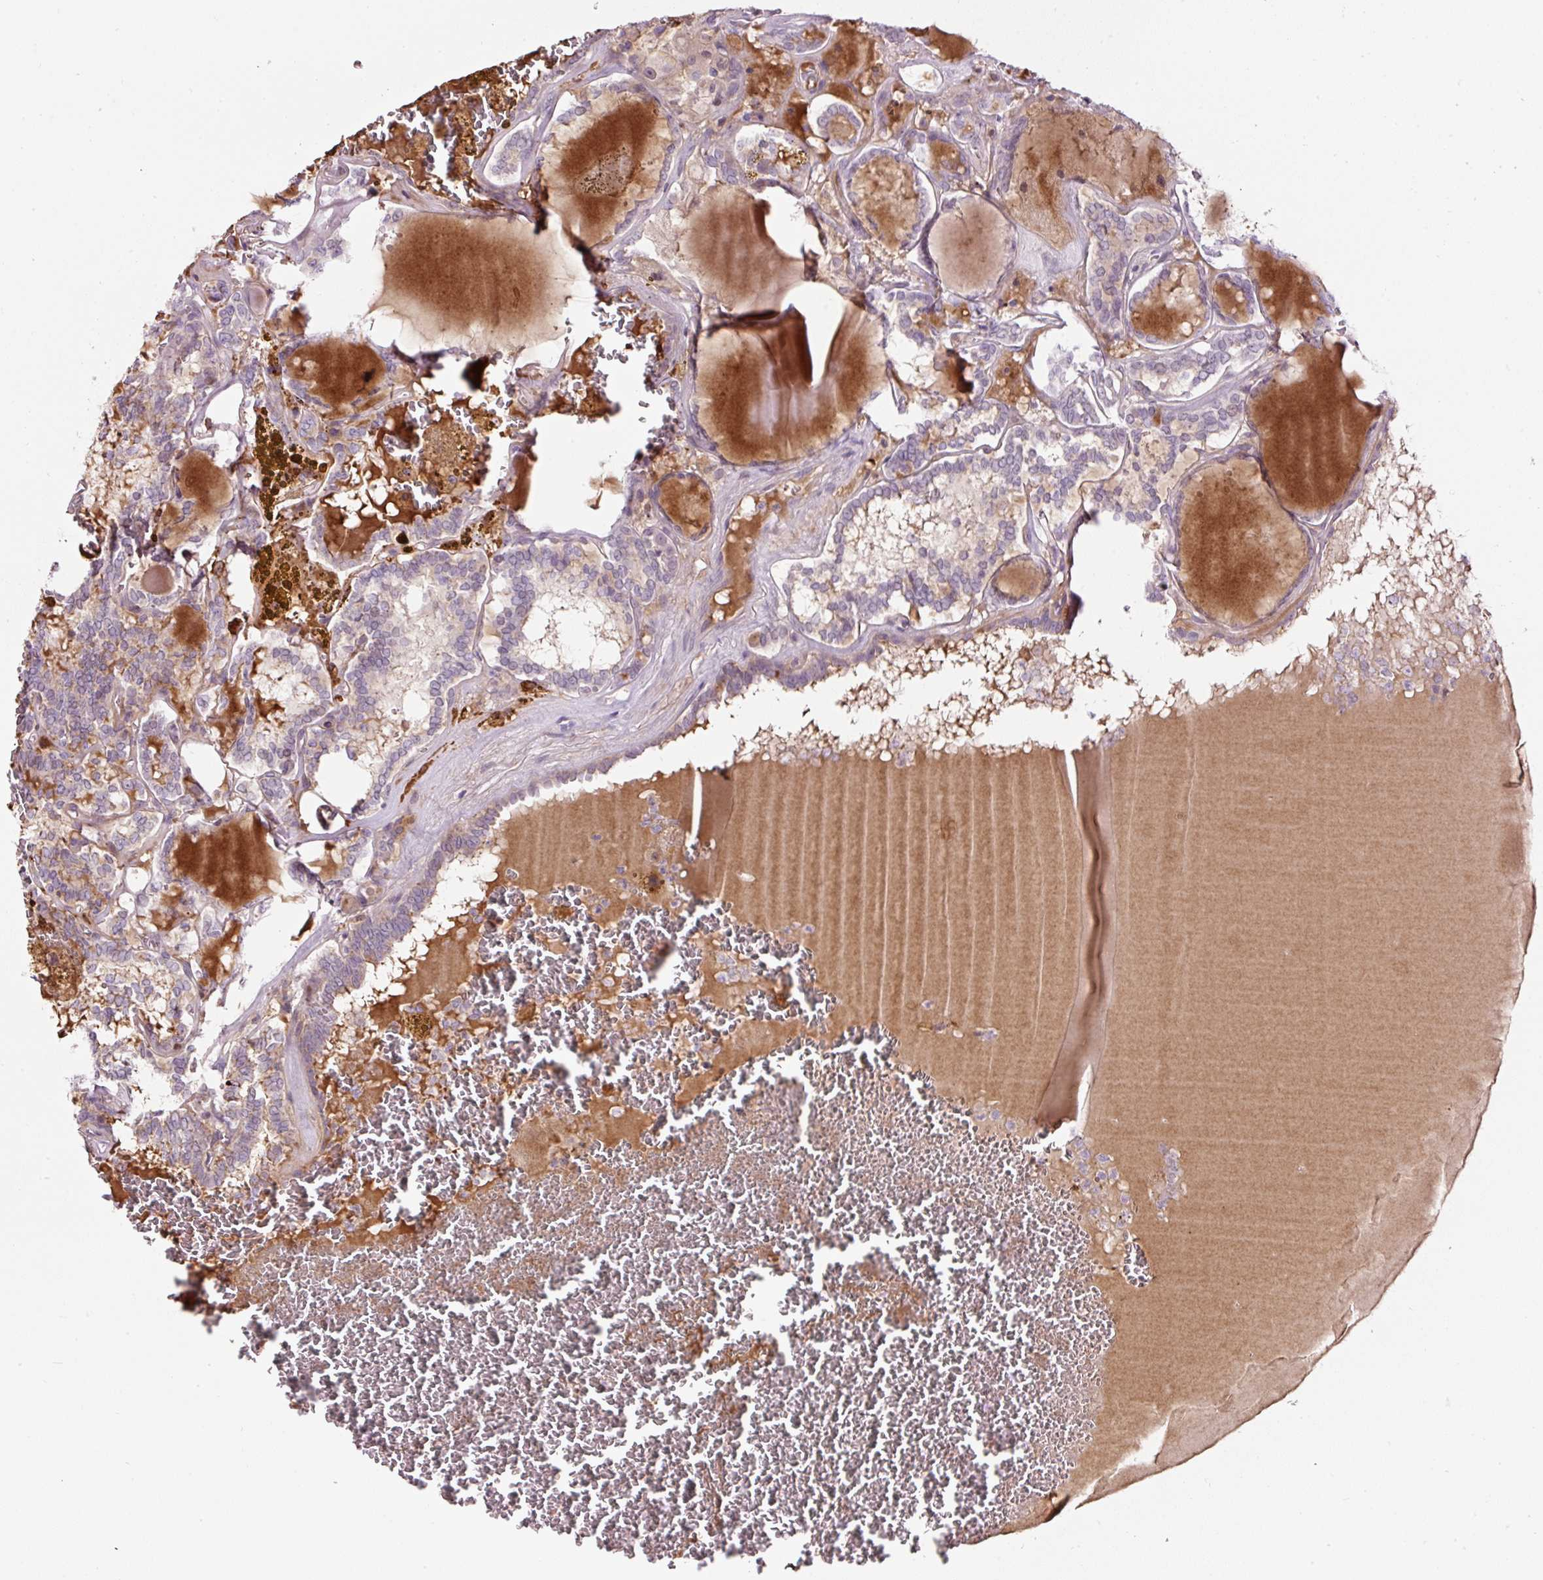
{"staining": {"intensity": "weak", "quantity": "<25%", "location": "cytoplasmic/membranous"}, "tissue": "thyroid cancer", "cell_type": "Tumor cells", "image_type": "cancer", "snomed": [{"axis": "morphology", "description": "Papillary adenocarcinoma, NOS"}, {"axis": "topography", "description": "Thyroid gland"}], "caption": "There is no significant positivity in tumor cells of thyroid cancer (papillary adenocarcinoma). The staining was performed using DAB to visualize the protein expression in brown, while the nuclei were stained in blue with hematoxylin (Magnification: 20x).", "gene": "LRRC24", "patient": {"sex": "female", "age": 72}}